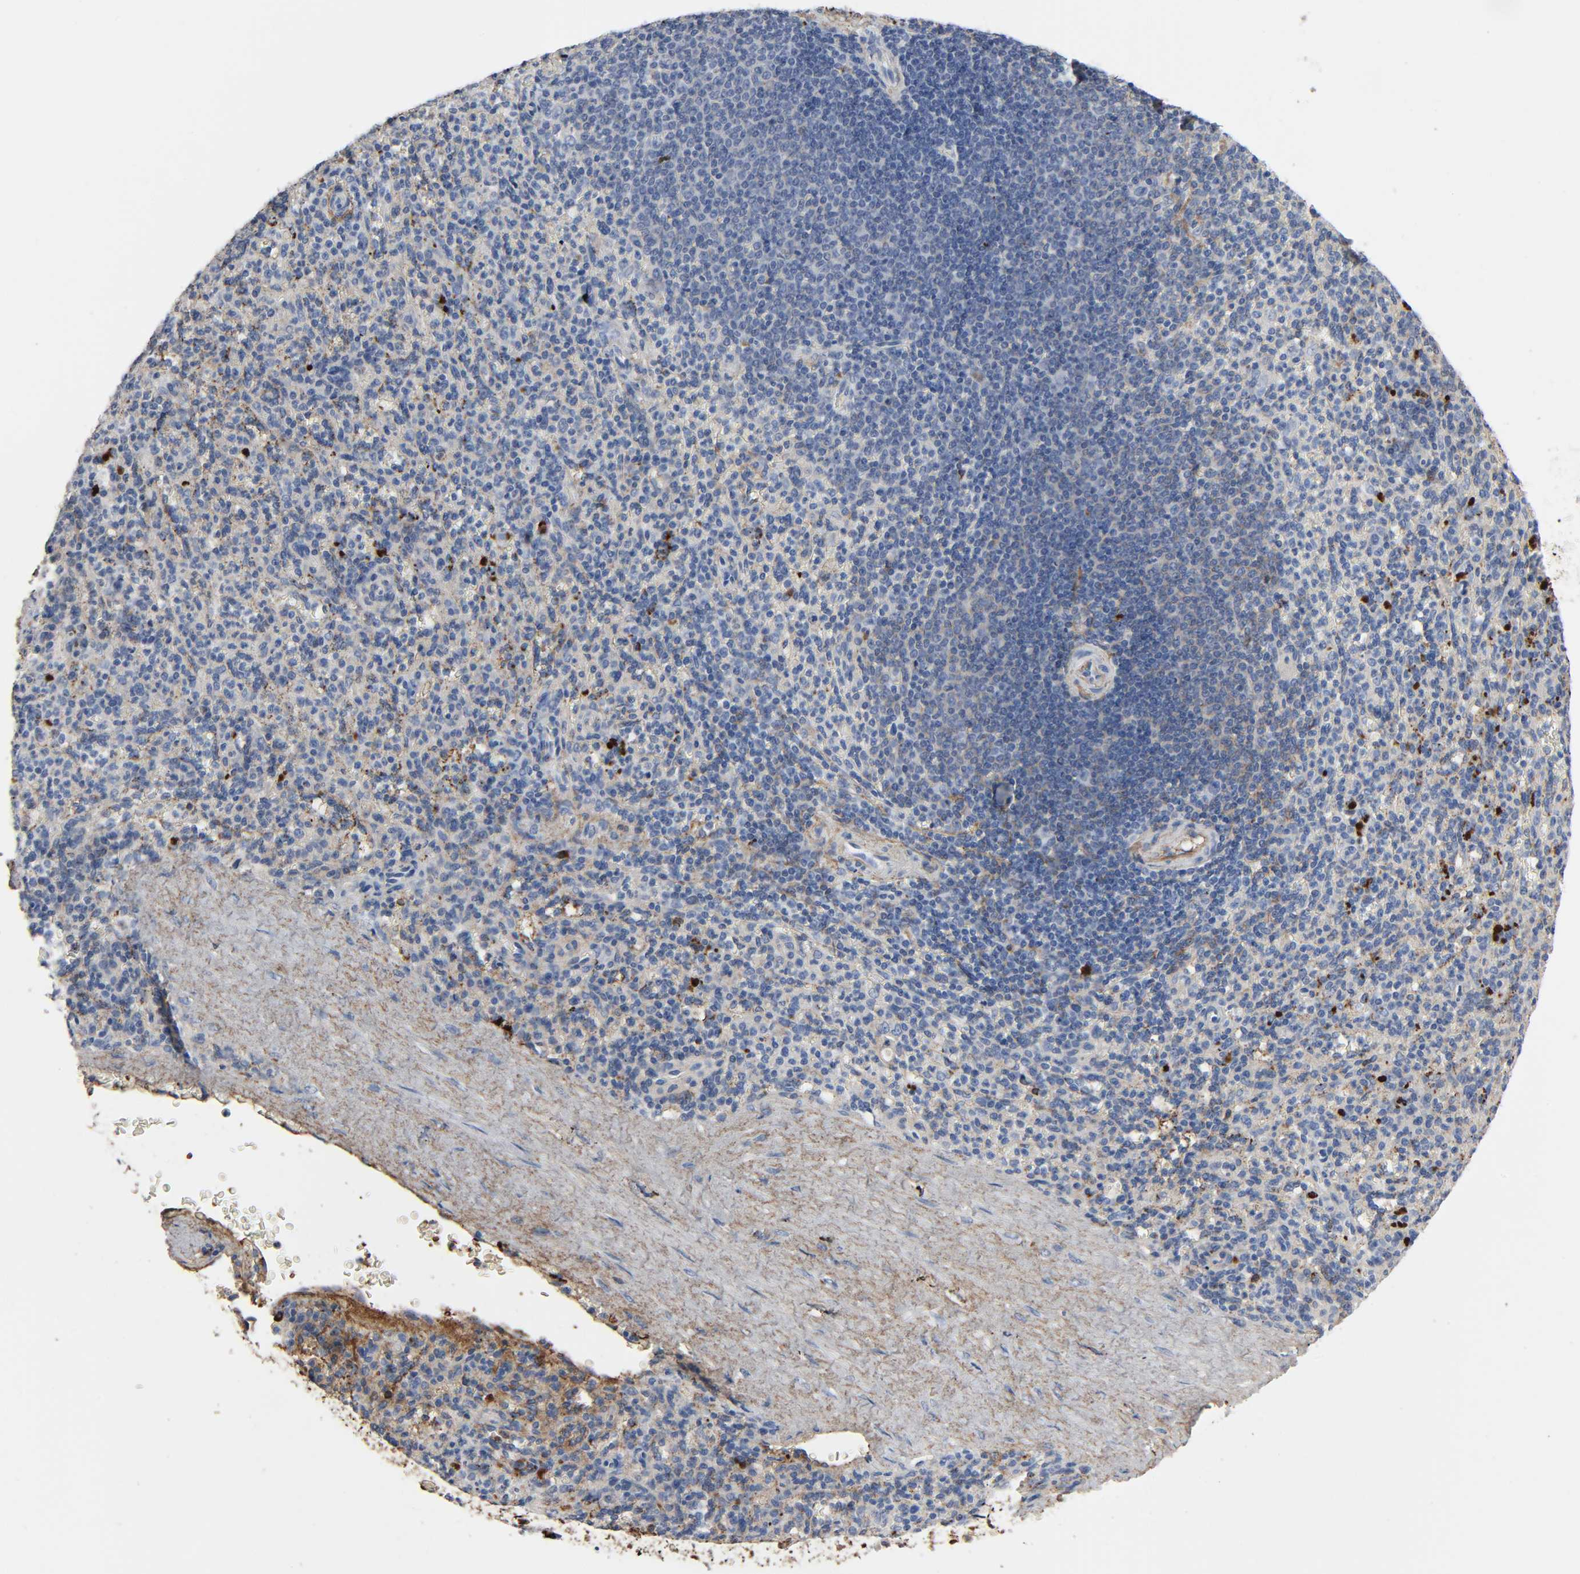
{"staining": {"intensity": "weak", "quantity": "25%-75%", "location": "cytoplasmic/membranous"}, "tissue": "spleen", "cell_type": "Cells in red pulp", "image_type": "normal", "snomed": [{"axis": "morphology", "description": "Normal tissue, NOS"}, {"axis": "topography", "description": "Spleen"}], "caption": "Immunohistochemistry (IHC) micrograph of benign spleen: human spleen stained using immunohistochemistry shows low levels of weak protein expression localized specifically in the cytoplasmic/membranous of cells in red pulp, appearing as a cytoplasmic/membranous brown color.", "gene": "C3", "patient": {"sex": "male", "age": 36}}